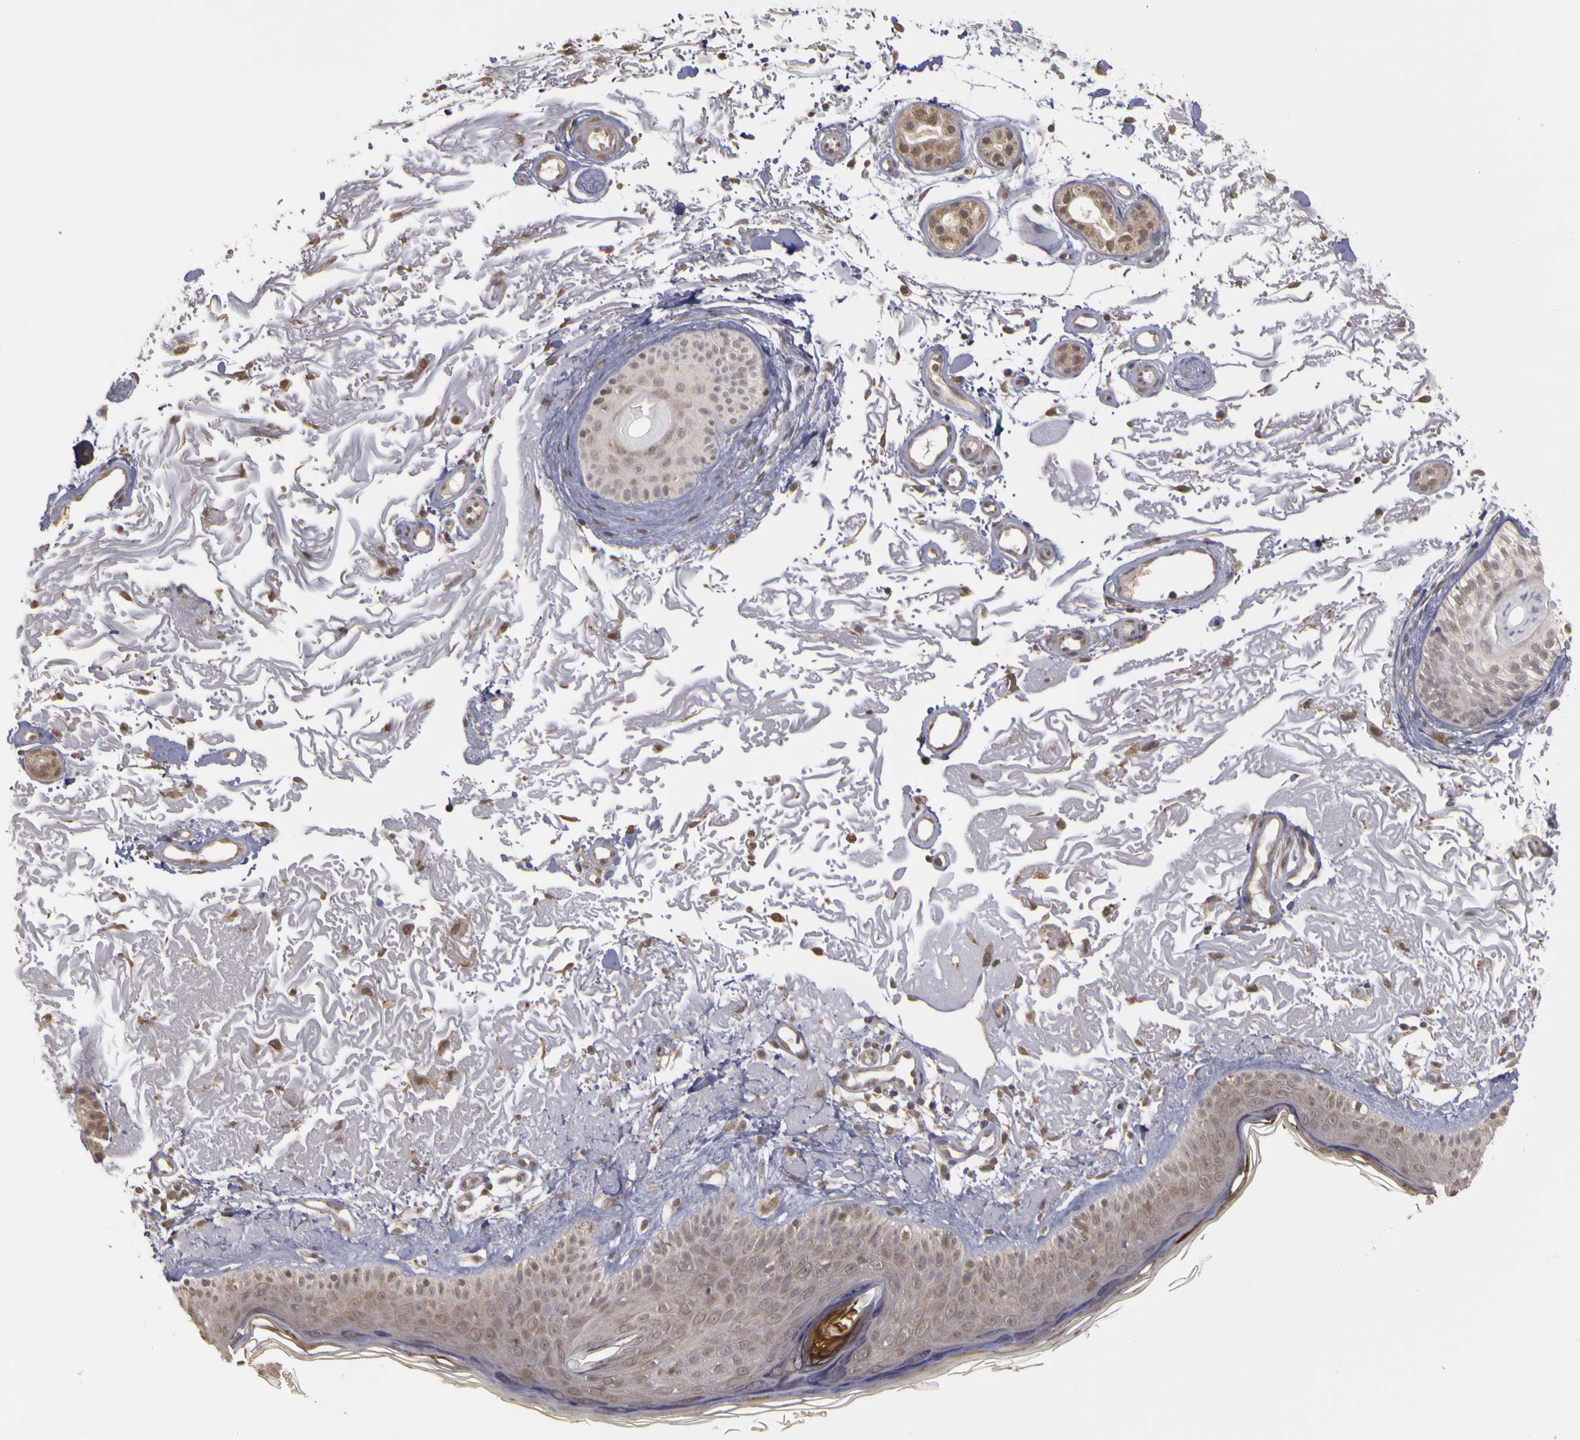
{"staining": {"intensity": "moderate", "quantity": ">75%", "location": "cytoplasmic/membranous"}, "tissue": "skin", "cell_type": "Fibroblasts", "image_type": "normal", "snomed": [{"axis": "morphology", "description": "Normal tissue, NOS"}, {"axis": "topography", "description": "Skin"}], "caption": "Immunohistochemistry of normal human skin reveals medium levels of moderate cytoplasmic/membranous expression in about >75% of fibroblasts.", "gene": "FRMD7", "patient": {"sex": "female", "age": 90}}